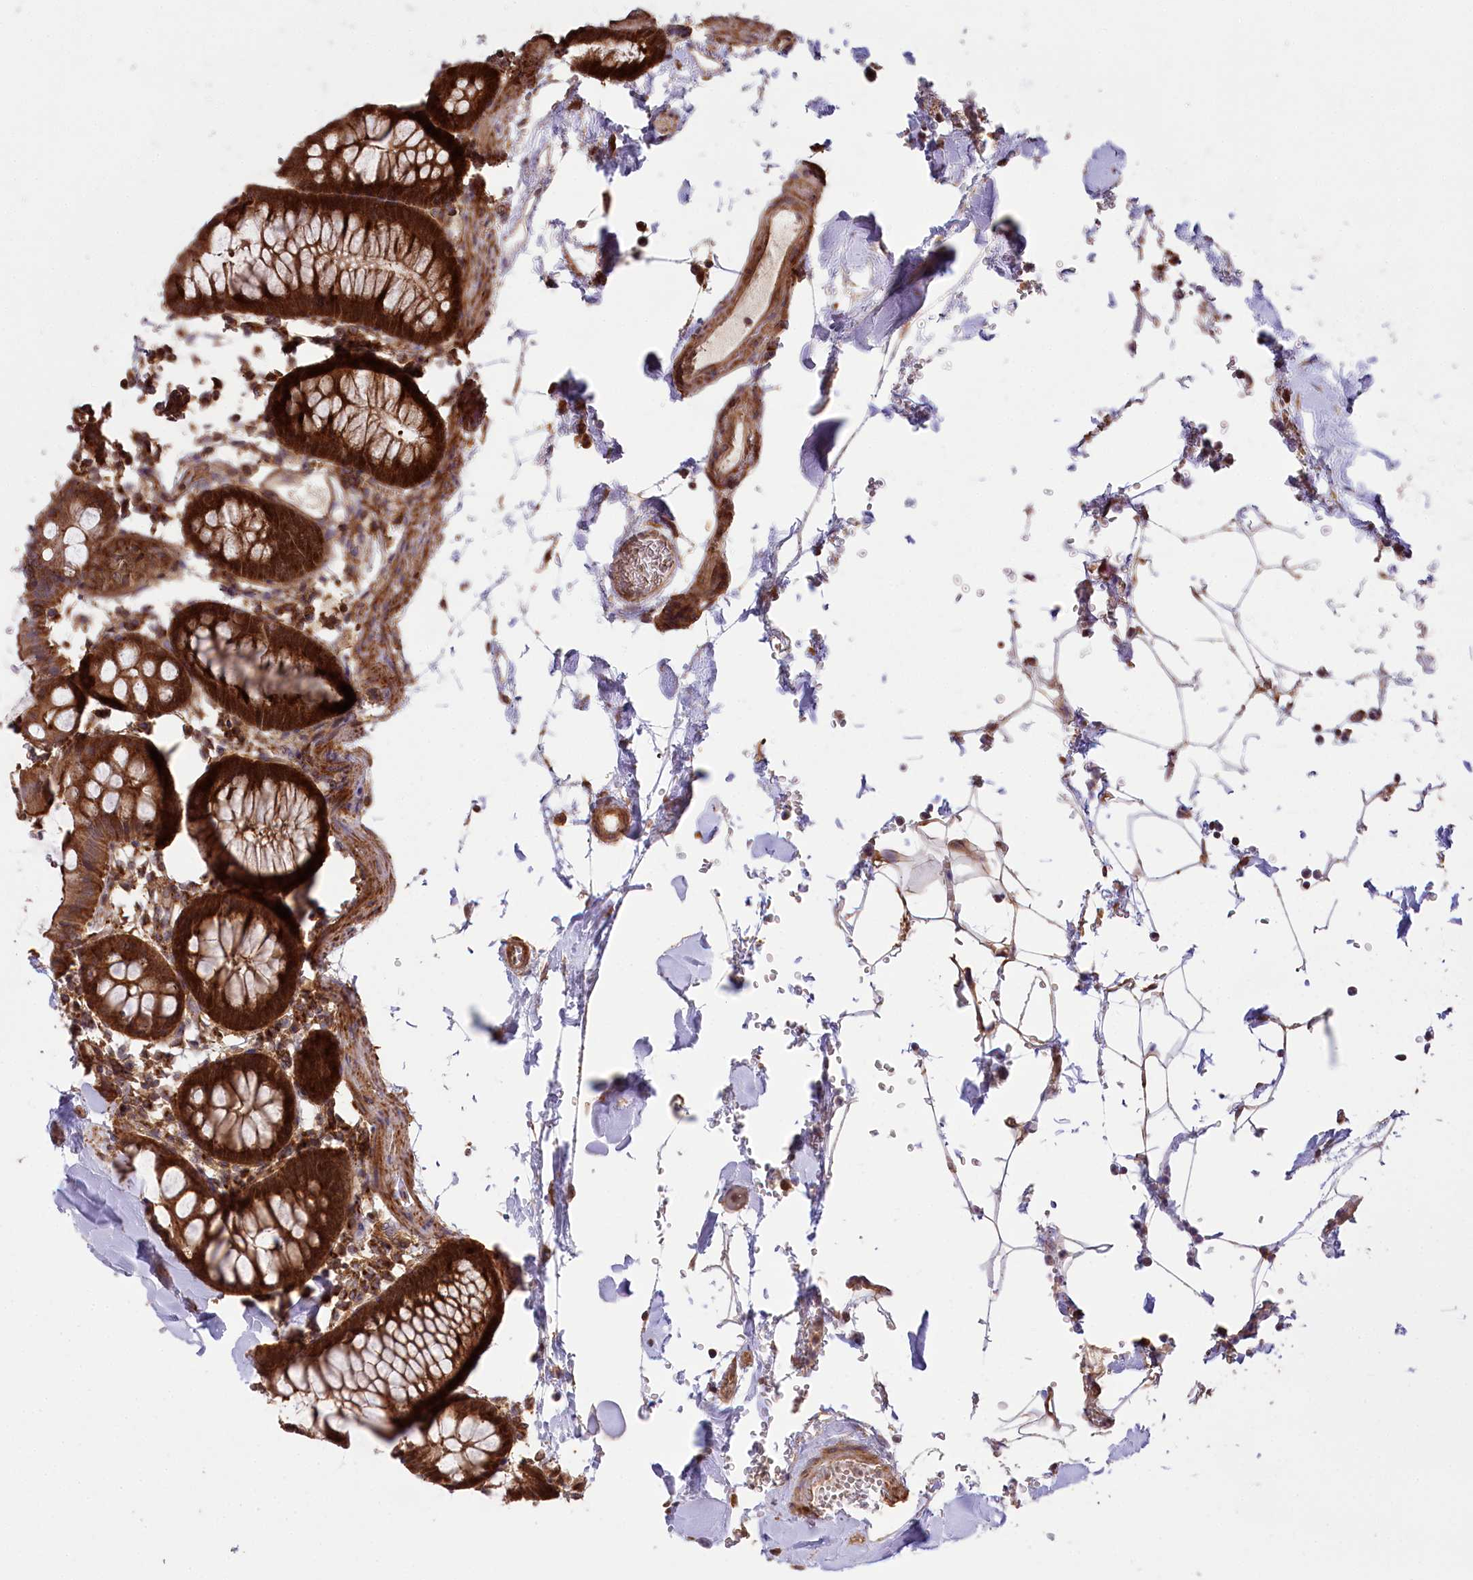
{"staining": {"intensity": "moderate", "quantity": ">75%", "location": "cytoplasmic/membranous"}, "tissue": "colon", "cell_type": "Endothelial cells", "image_type": "normal", "snomed": [{"axis": "morphology", "description": "Normal tissue, NOS"}, {"axis": "topography", "description": "Colon"}], "caption": "Approximately >75% of endothelial cells in unremarkable colon exhibit moderate cytoplasmic/membranous protein positivity as visualized by brown immunohistochemical staining.", "gene": "CCDC91", "patient": {"sex": "male", "age": 75}}